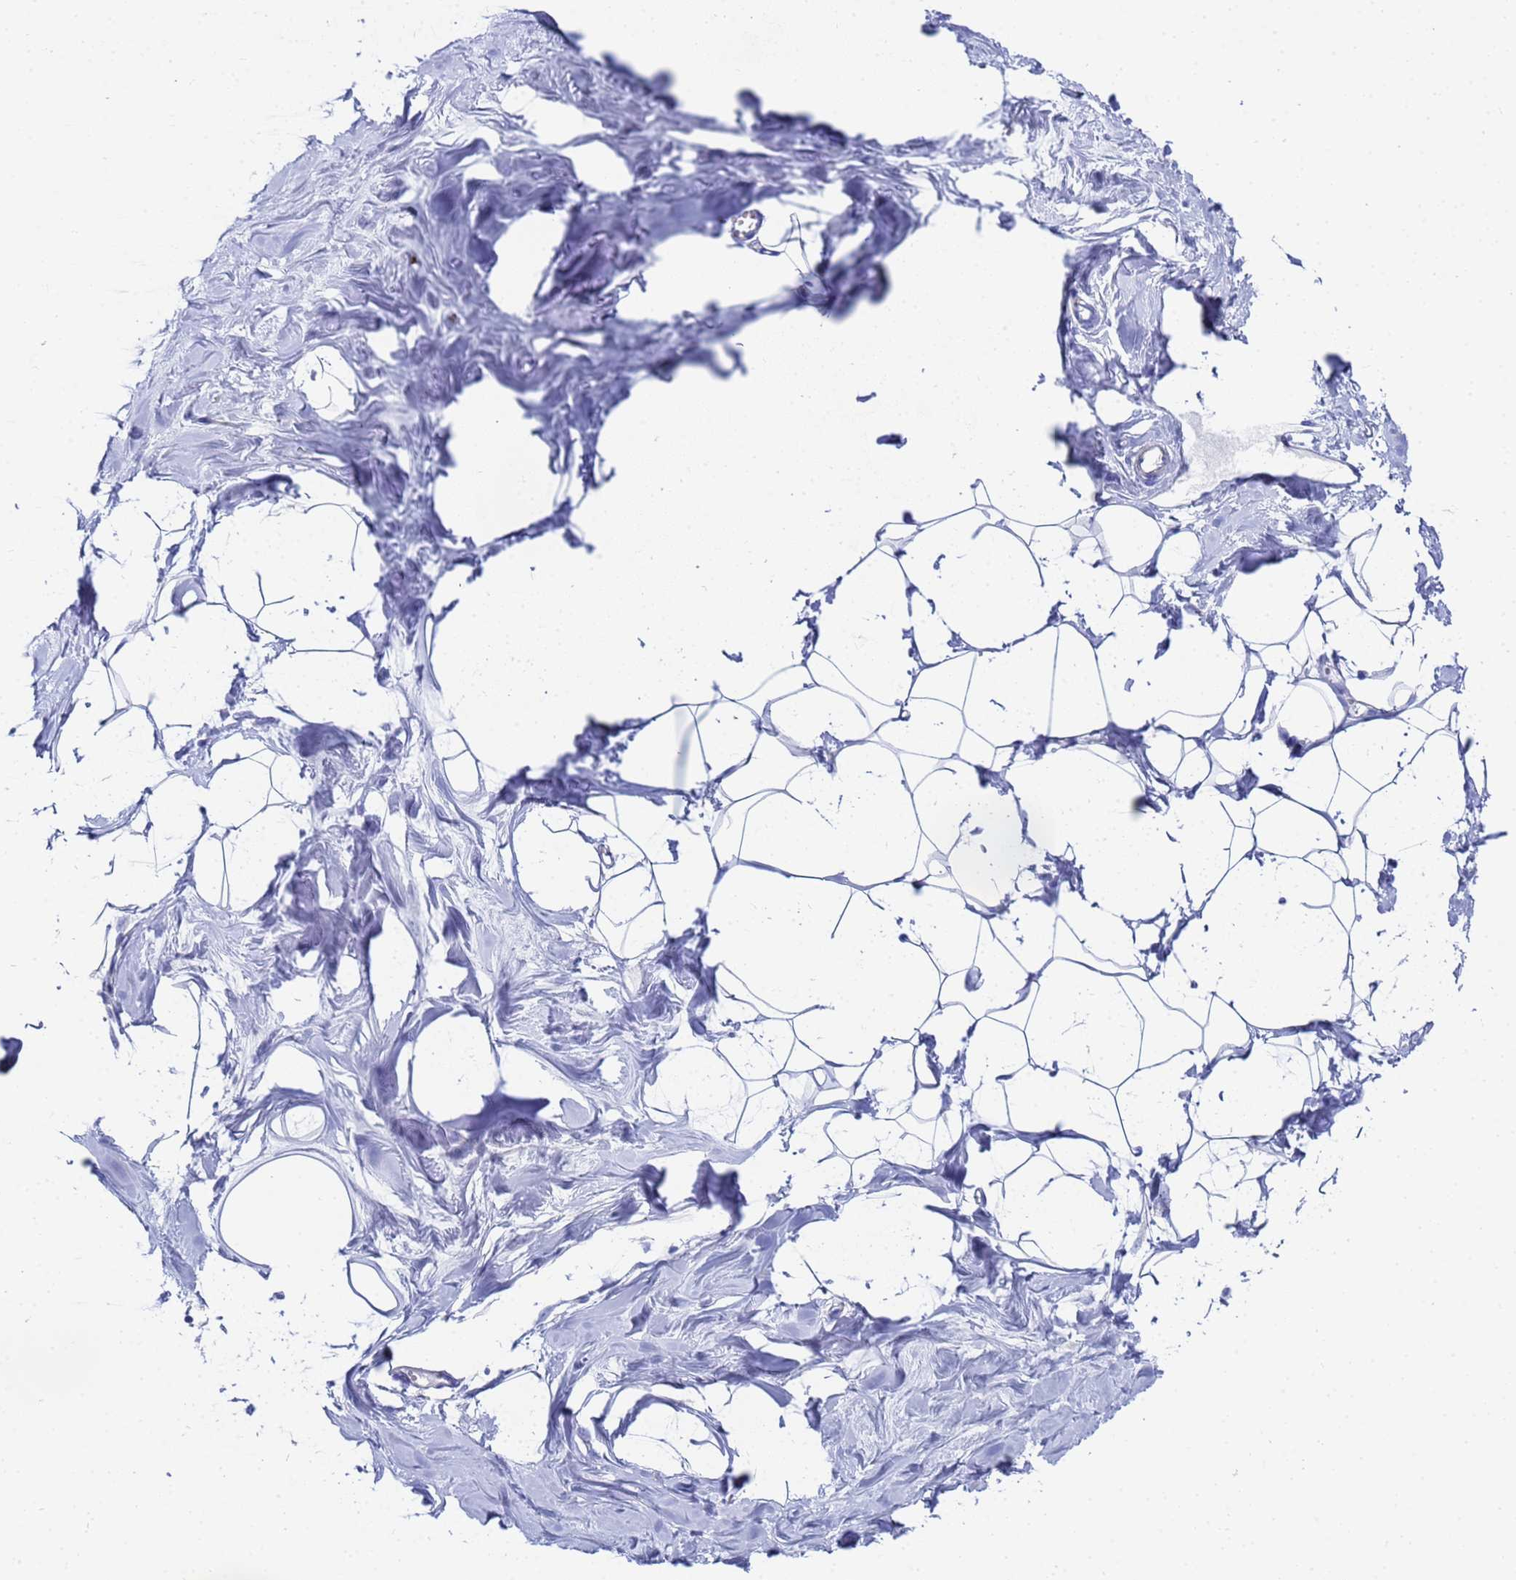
{"staining": {"intensity": "negative", "quantity": "none", "location": "none"}, "tissue": "breast", "cell_type": "Adipocytes", "image_type": "normal", "snomed": [{"axis": "morphology", "description": "Normal tissue, NOS"}, {"axis": "topography", "description": "Breast"}], "caption": "This is an immunohistochemistry (IHC) histopathology image of unremarkable human breast. There is no positivity in adipocytes.", "gene": "RAB39A", "patient": {"sex": "female", "age": 27}}